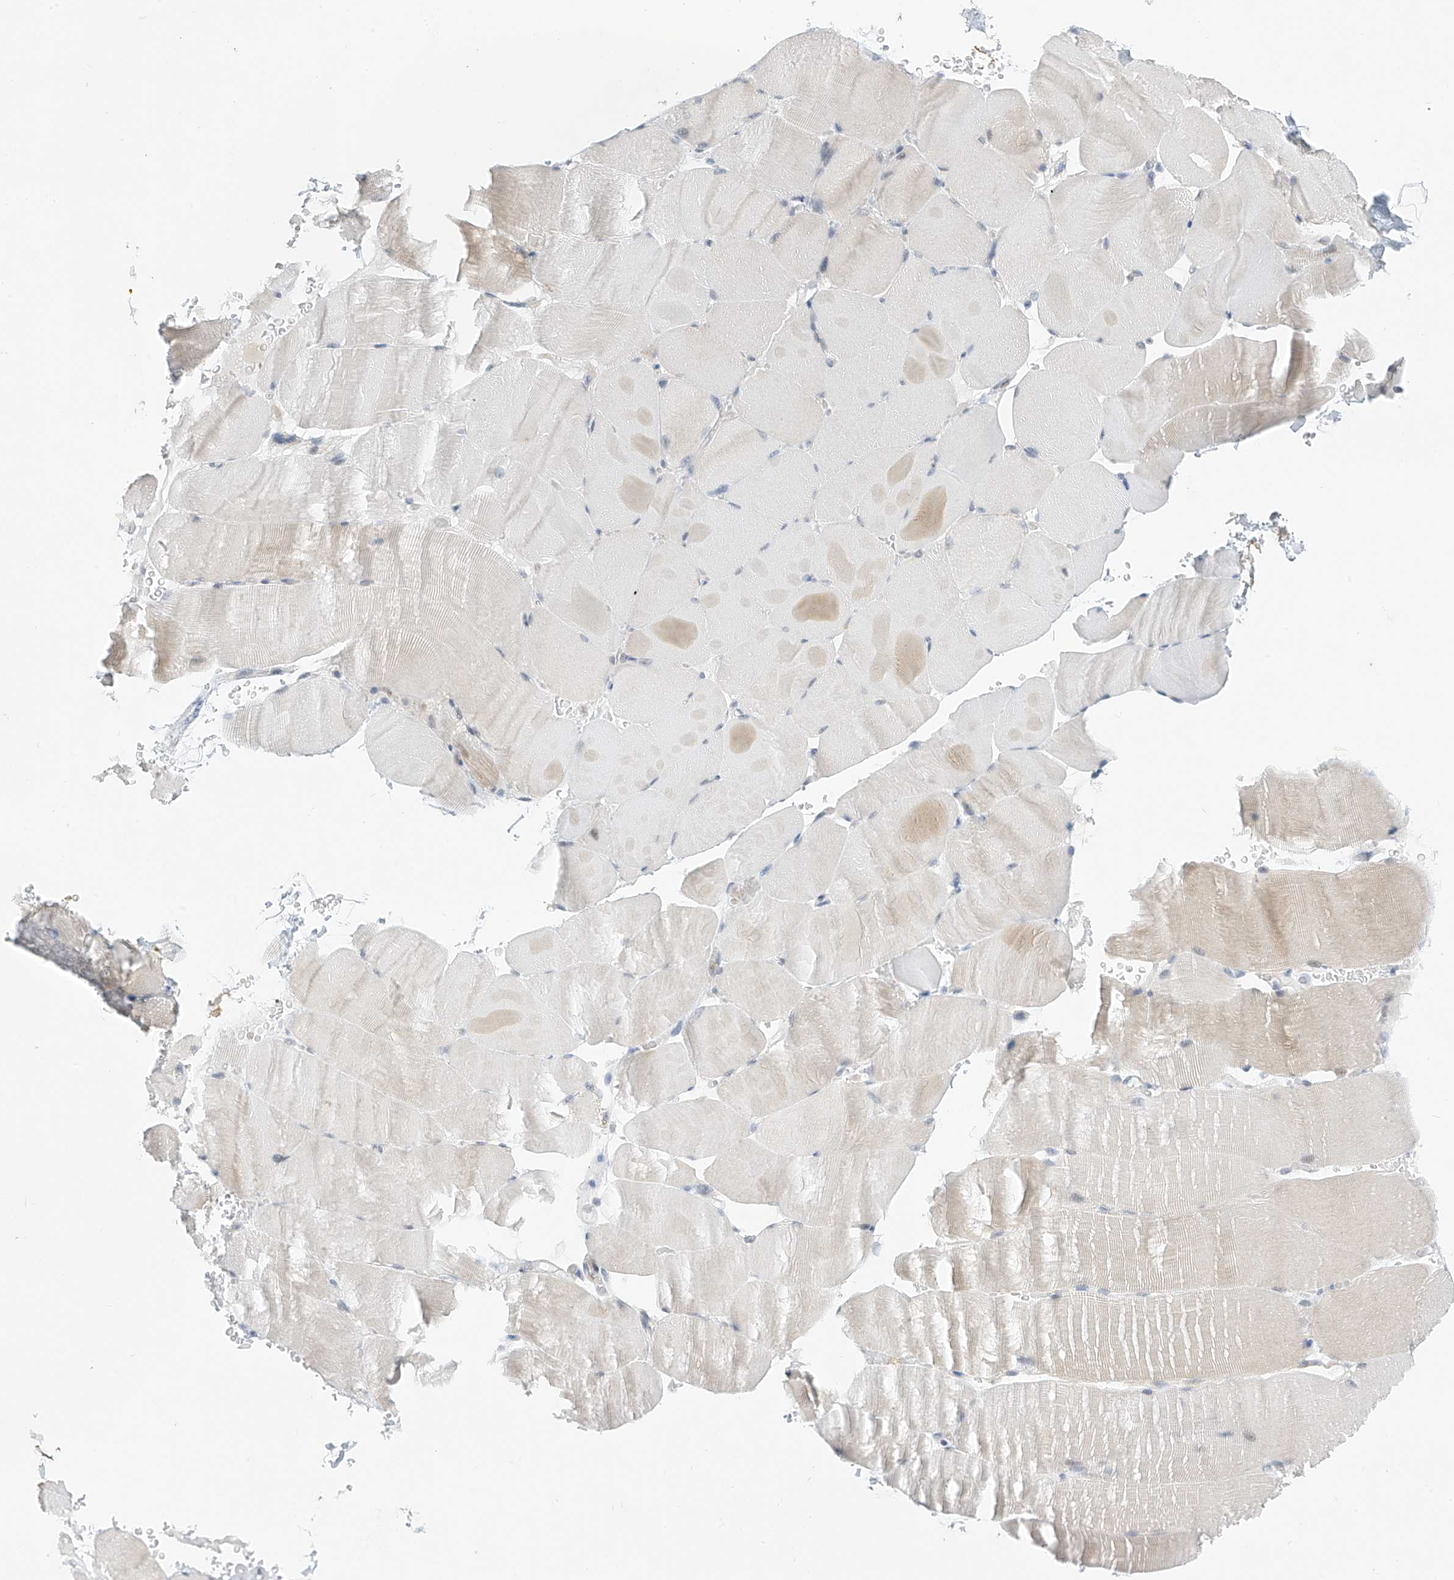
{"staining": {"intensity": "weak", "quantity": "<25%", "location": "cytoplasmic/membranous"}, "tissue": "skeletal muscle", "cell_type": "Myocytes", "image_type": "normal", "snomed": [{"axis": "morphology", "description": "Normal tissue, NOS"}, {"axis": "topography", "description": "Skeletal muscle"}, {"axis": "topography", "description": "Parathyroid gland"}], "caption": "This histopathology image is of benign skeletal muscle stained with IHC to label a protein in brown with the nuclei are counter-stained blue. There is no expression in myocytes.", "gene": "APLF", "patient": {"sex": "female", "age": 37}}